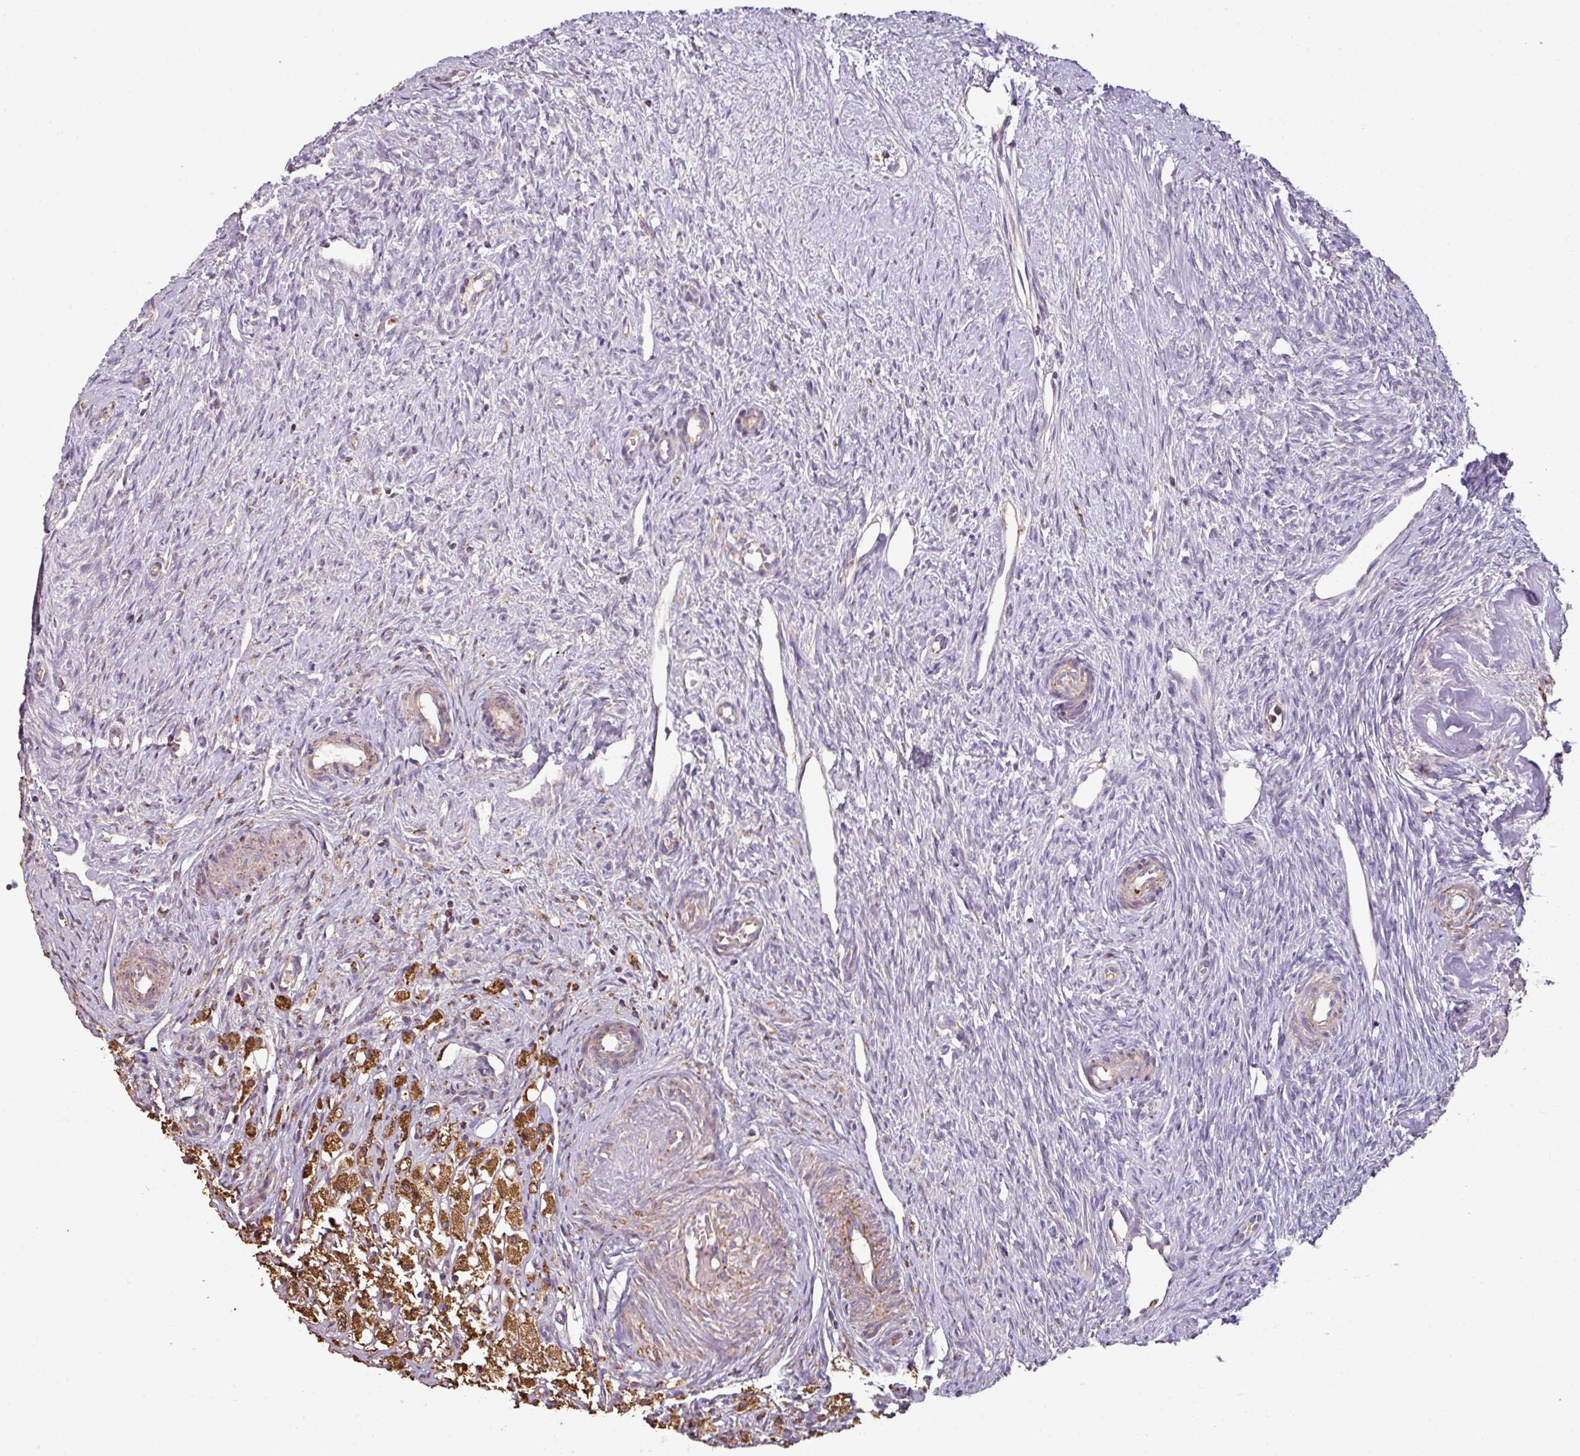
{"staining": {"intensity": "negative", "quantity": "none", "location": "none"}, "tissue": "ovary", "cell_type": "Follicle cells", "image_type": "normal", "snomed": [{"axis": "morphology", "description": "Normal tissue, NOS"}, {"axis": "topography", "description": "Ovary"}], "caption": "This is a micrograph of immunohistochemistry staining of unremarkable ovary, which shows no staining in follicle cells. (Stains: DAB IHC with hematoxylin counter stain, Microscopy: brightfield microscopy at high magnification).", "gene": "ENSG00000260170", "patient": {"sex": "female", "age": 51}}